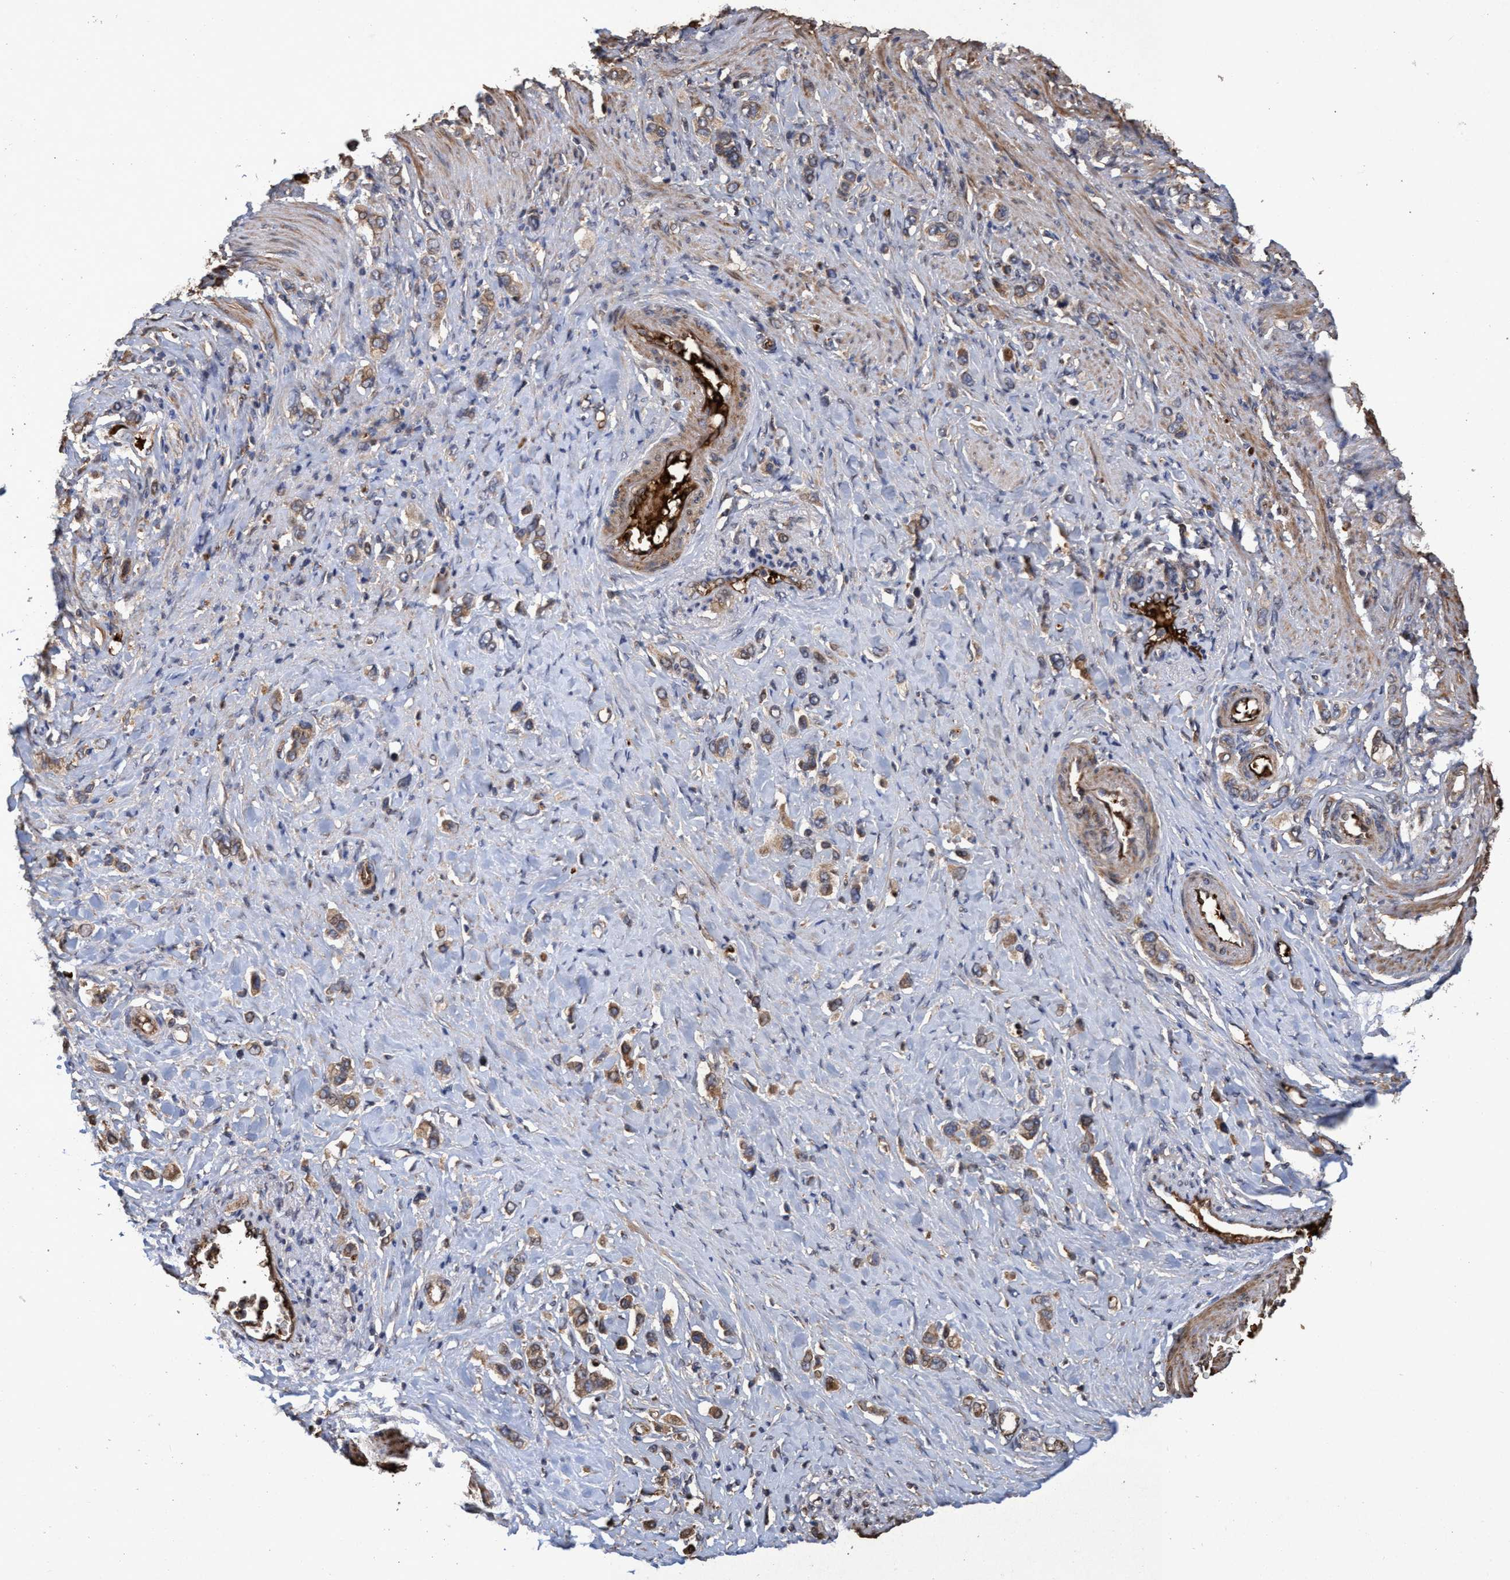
{"staining": {"intensity": "moderate", "quantity": ">75%", "location": "cytoplasmic/membranous"}, "tissue": "stomach cancer", "cell_type": "Tumor cells", "image_type": "cancer", "snomed": [{"axis": "morphology", "description": "Adenocarcinoma, NOS"}, {"axis": "topography", "description": "Stomach"}], "caption": "Moderate cytoplasmic/membranous protein positivity is present in about >75% of tumor cells in stomach cancer.", "gene": "CHMP6", "patient": {"sex": "female", "age": 65}}